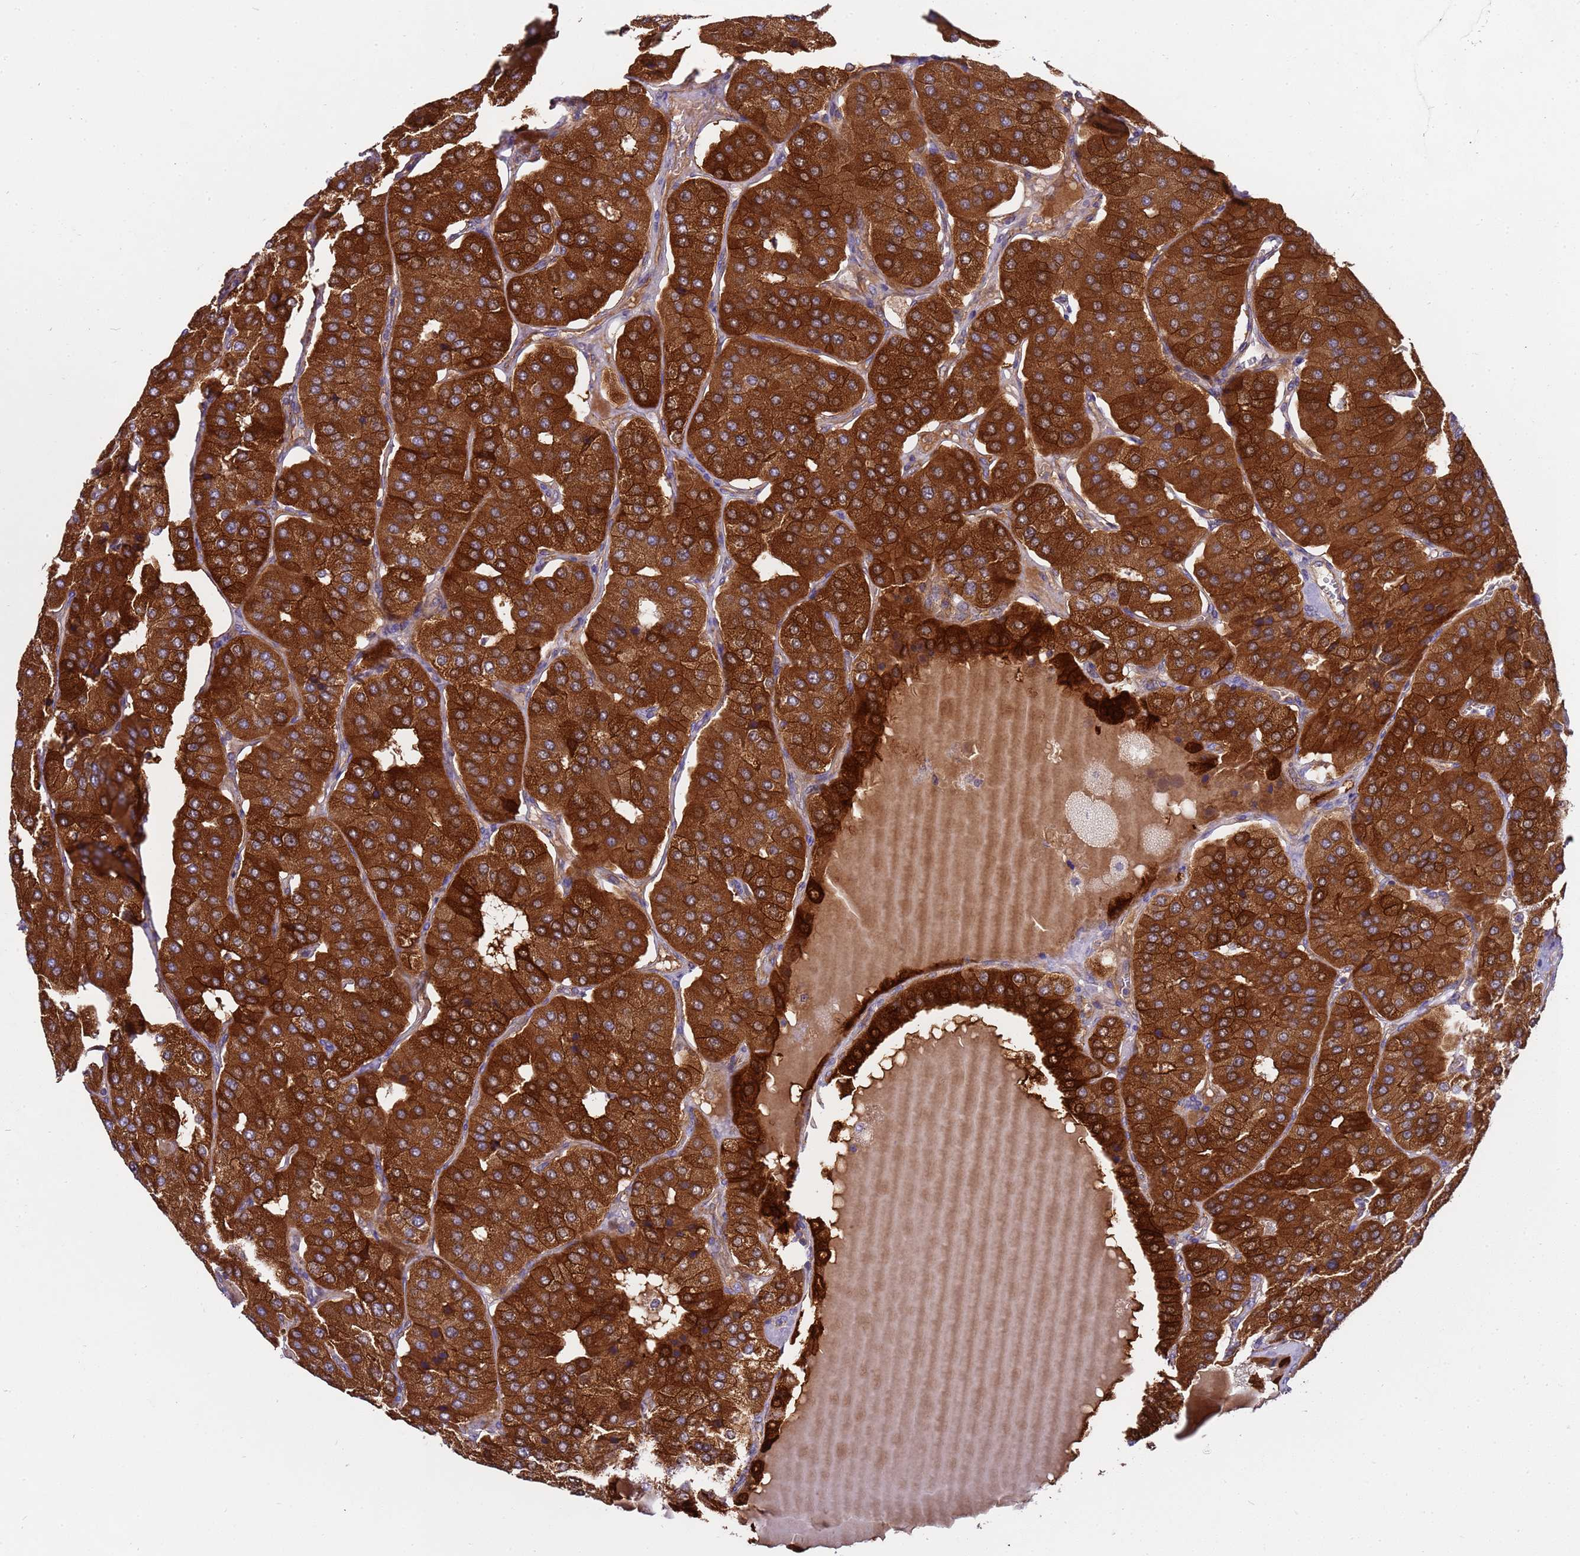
{"staining": {"intensity": "strong", "quantity": ">75%", "location": "cytoplasmic/membranous"}, "tissue": "parathyroid gland", "cell_type": "Glandular cells", "image_type": "normal", "snomed": [{"axis": "morphology", "description": "Normal tissue, NOS"}, {"axis": "morphology", "description": "Adenoma, NOS"}, {"axis": "topography", "description": "Parathyroid gland"}], "caption": "IHC of normal parathyroid gland reveals high levels of strong cytoplasmic/membranous staining in approximately >75% of glandular cells. (Brightfield microscopy of DAB IHC at high magnification).", "gene": "SMCO3", "patient": {"sex": "female", "age": 86}}